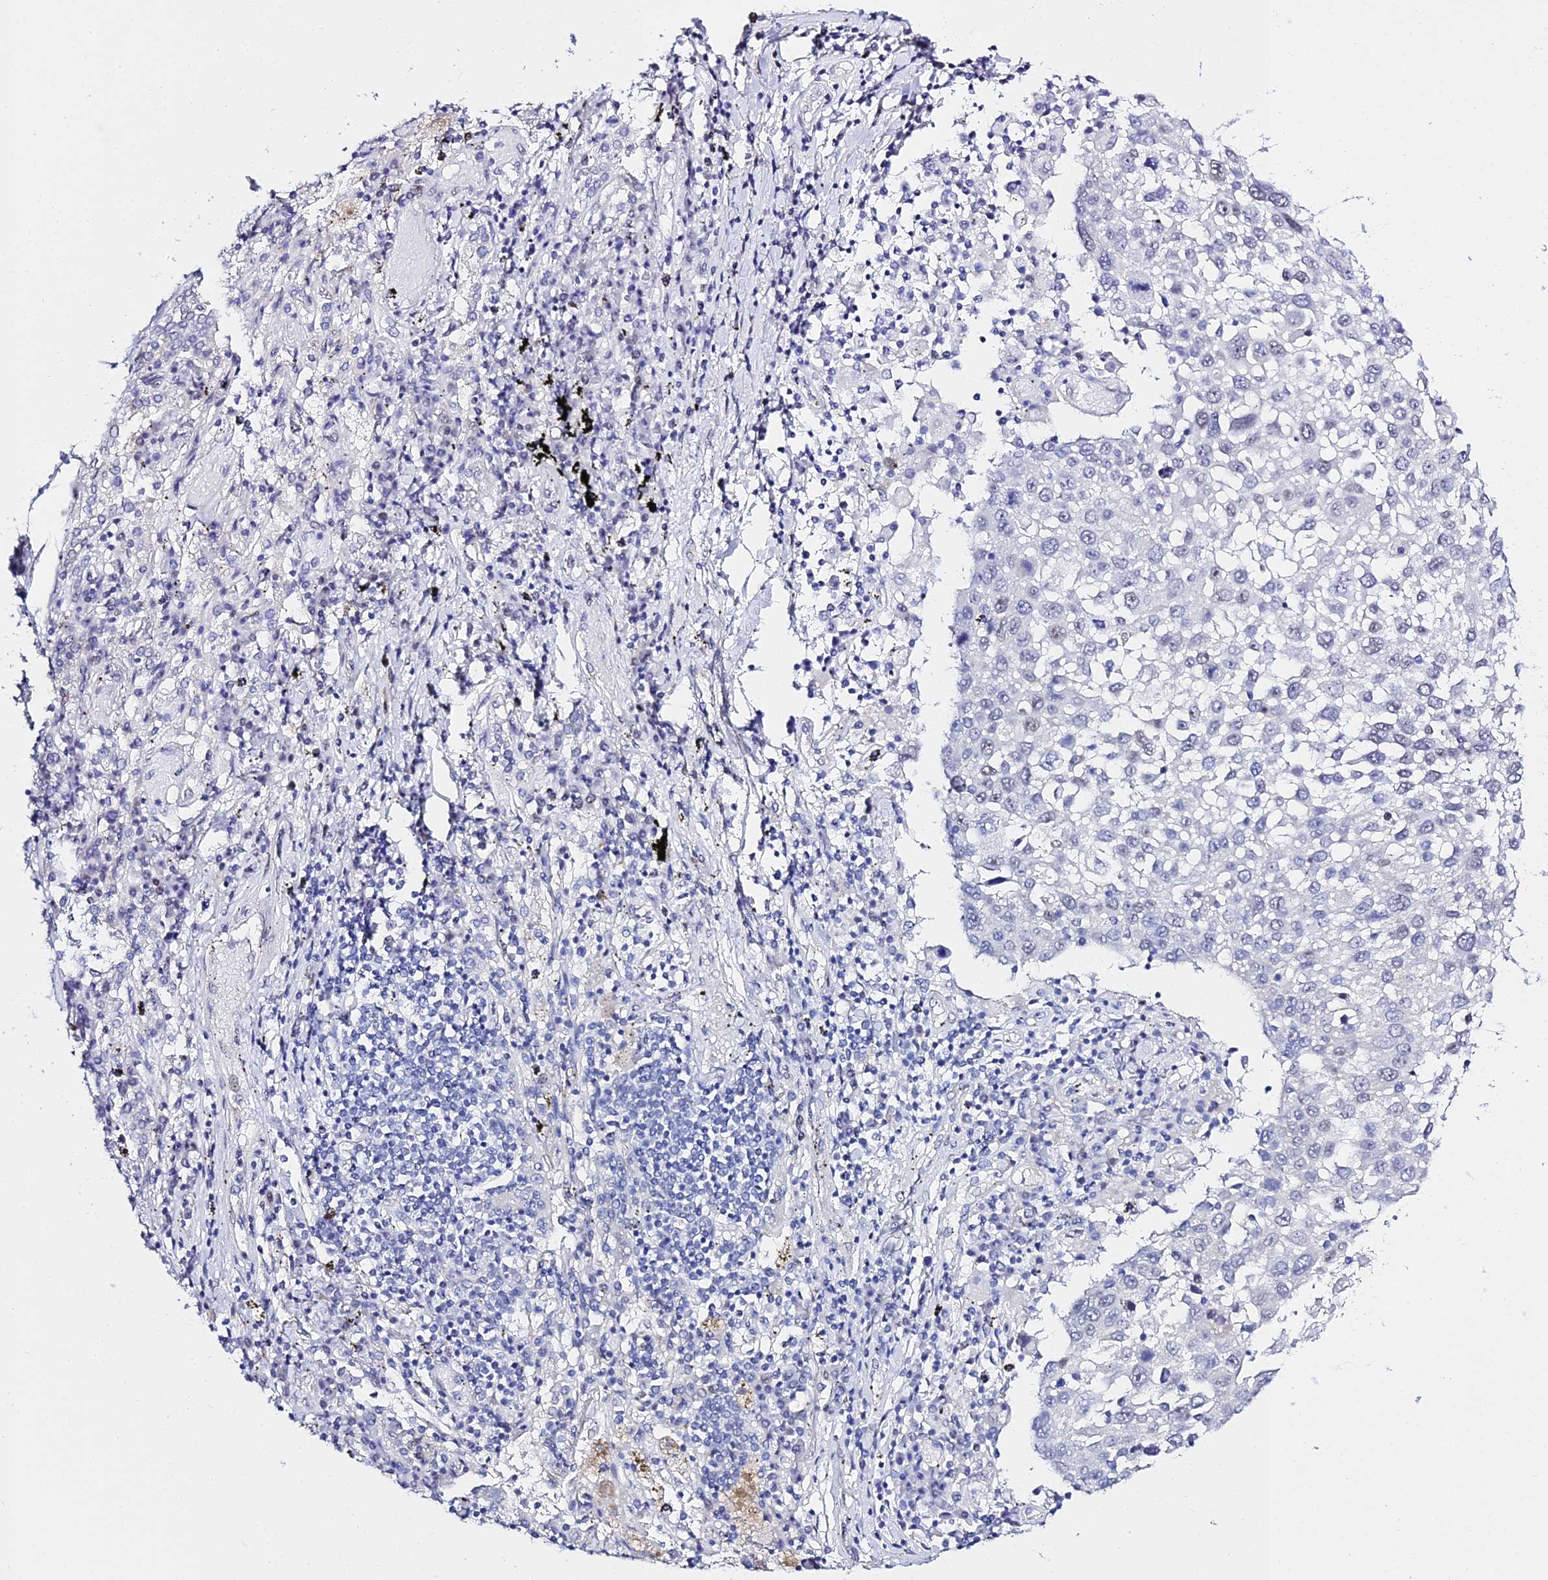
{"staining": {"intensity": "negative", "quantity": "none", "location": "none"}, "tissue": "lung cancer", "cell_type": "Tumor cells", "image_type": "cancer", "snomed": [{"axis": "morphology", "description": "Squamous cell carcinoma, NOS"}, {"axis": "topography", "description": "Lung"}], "caption": "High power microscopy photomicrograph of an IHC micrograph of squamous cell carcinoma (lung), revealing no significant staining in tumor cells.", "gene": "POFUT2", "patient": {"sex": "male", "age": 65}}